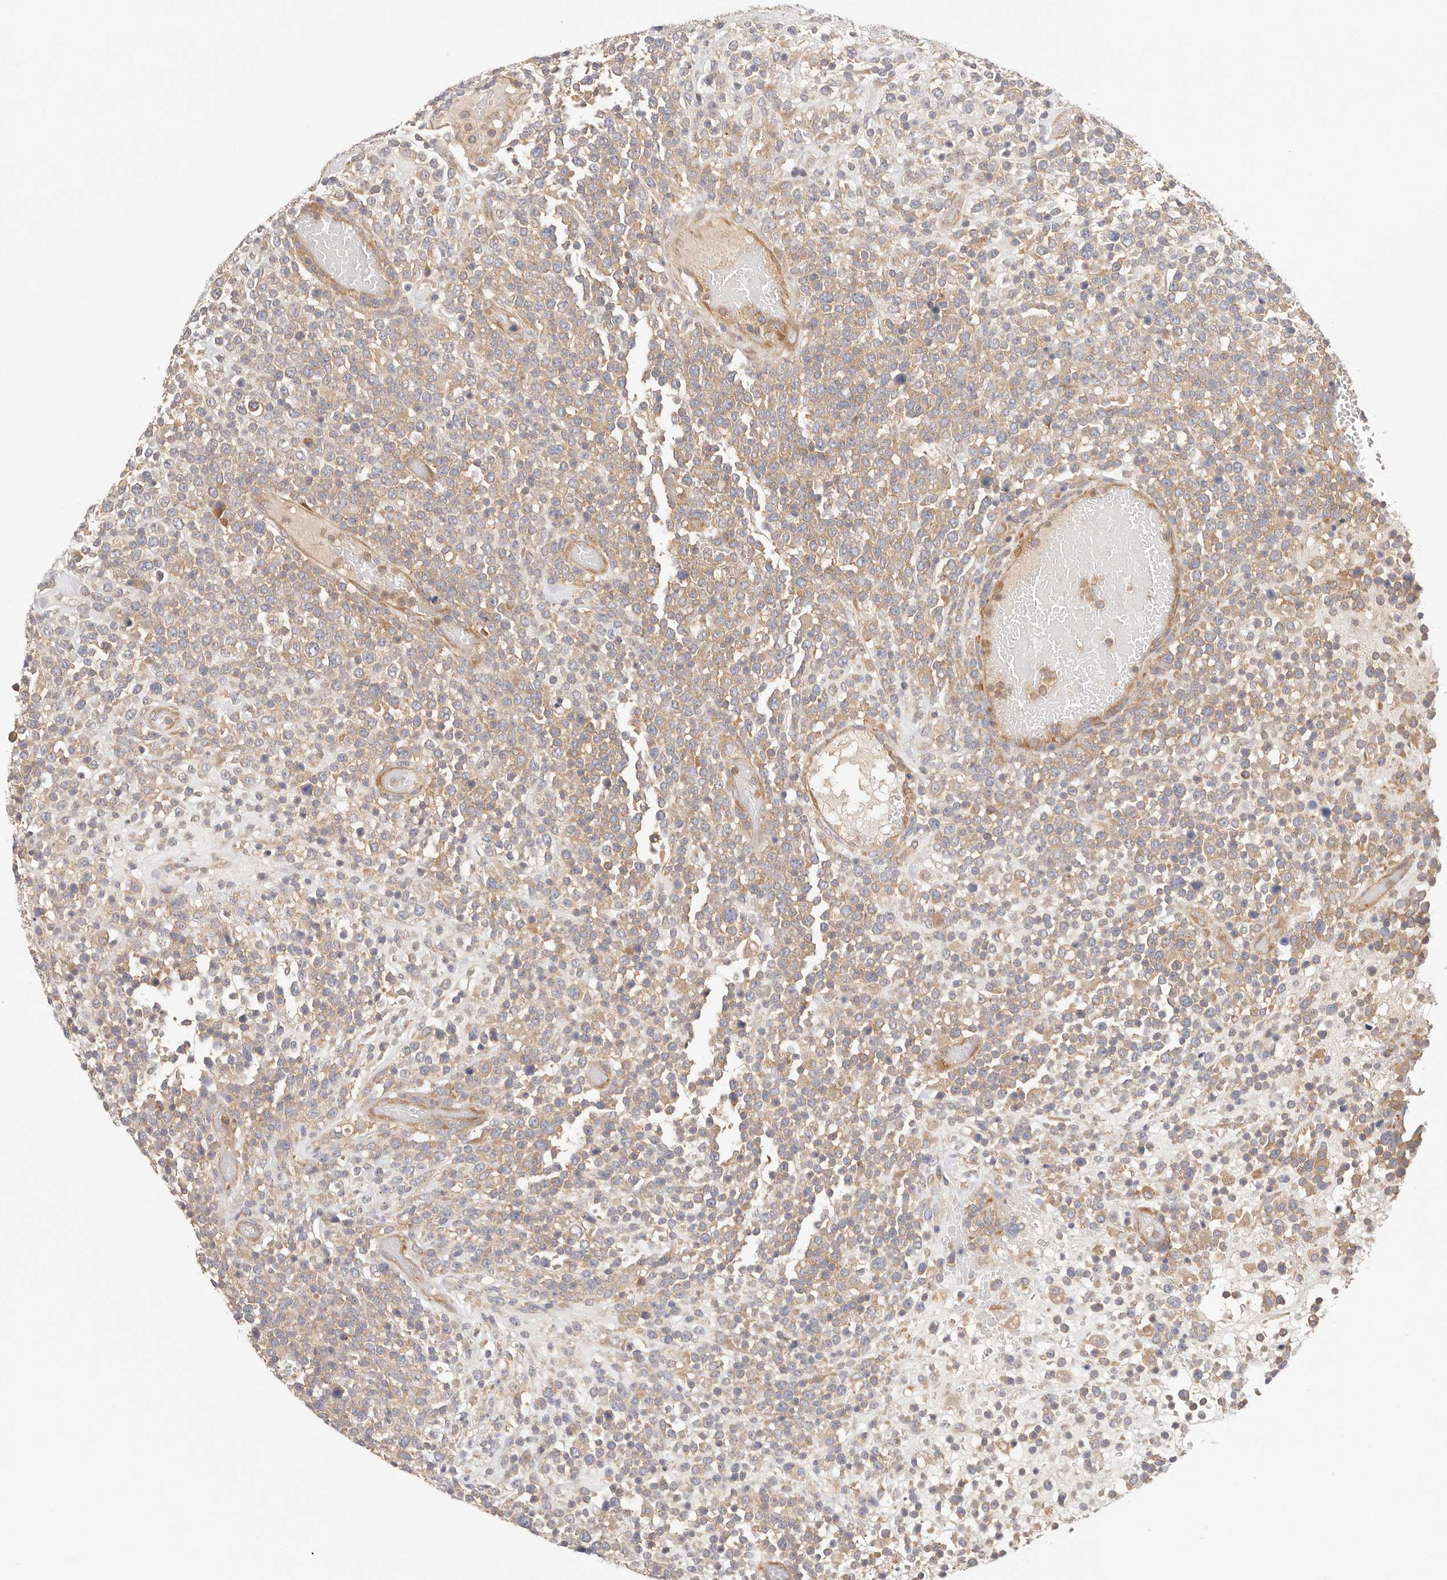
{"staining": {"intensity": "moderate", "quantity": "25%-75%", "location": "cytoplasmic/membranous"}, "tissue": "lymphoma", "cell_type": "Tumor cells", "image_type": "cancer", "snomed": [{"axis": "morphology", "description": "Malignant lymphoma, non-Hodgkin's type, High grade"}, {"axis": "topography", "description": "Colon"}], "caption": "Lymphoma was stained to show a protein in brown. There is medium levels of moderate cytoplasmic/membranous positivity in about 25%-75% of tumor cells.", "gene": "KCMF1", "patient": {"sex": "female", "age": 53}}